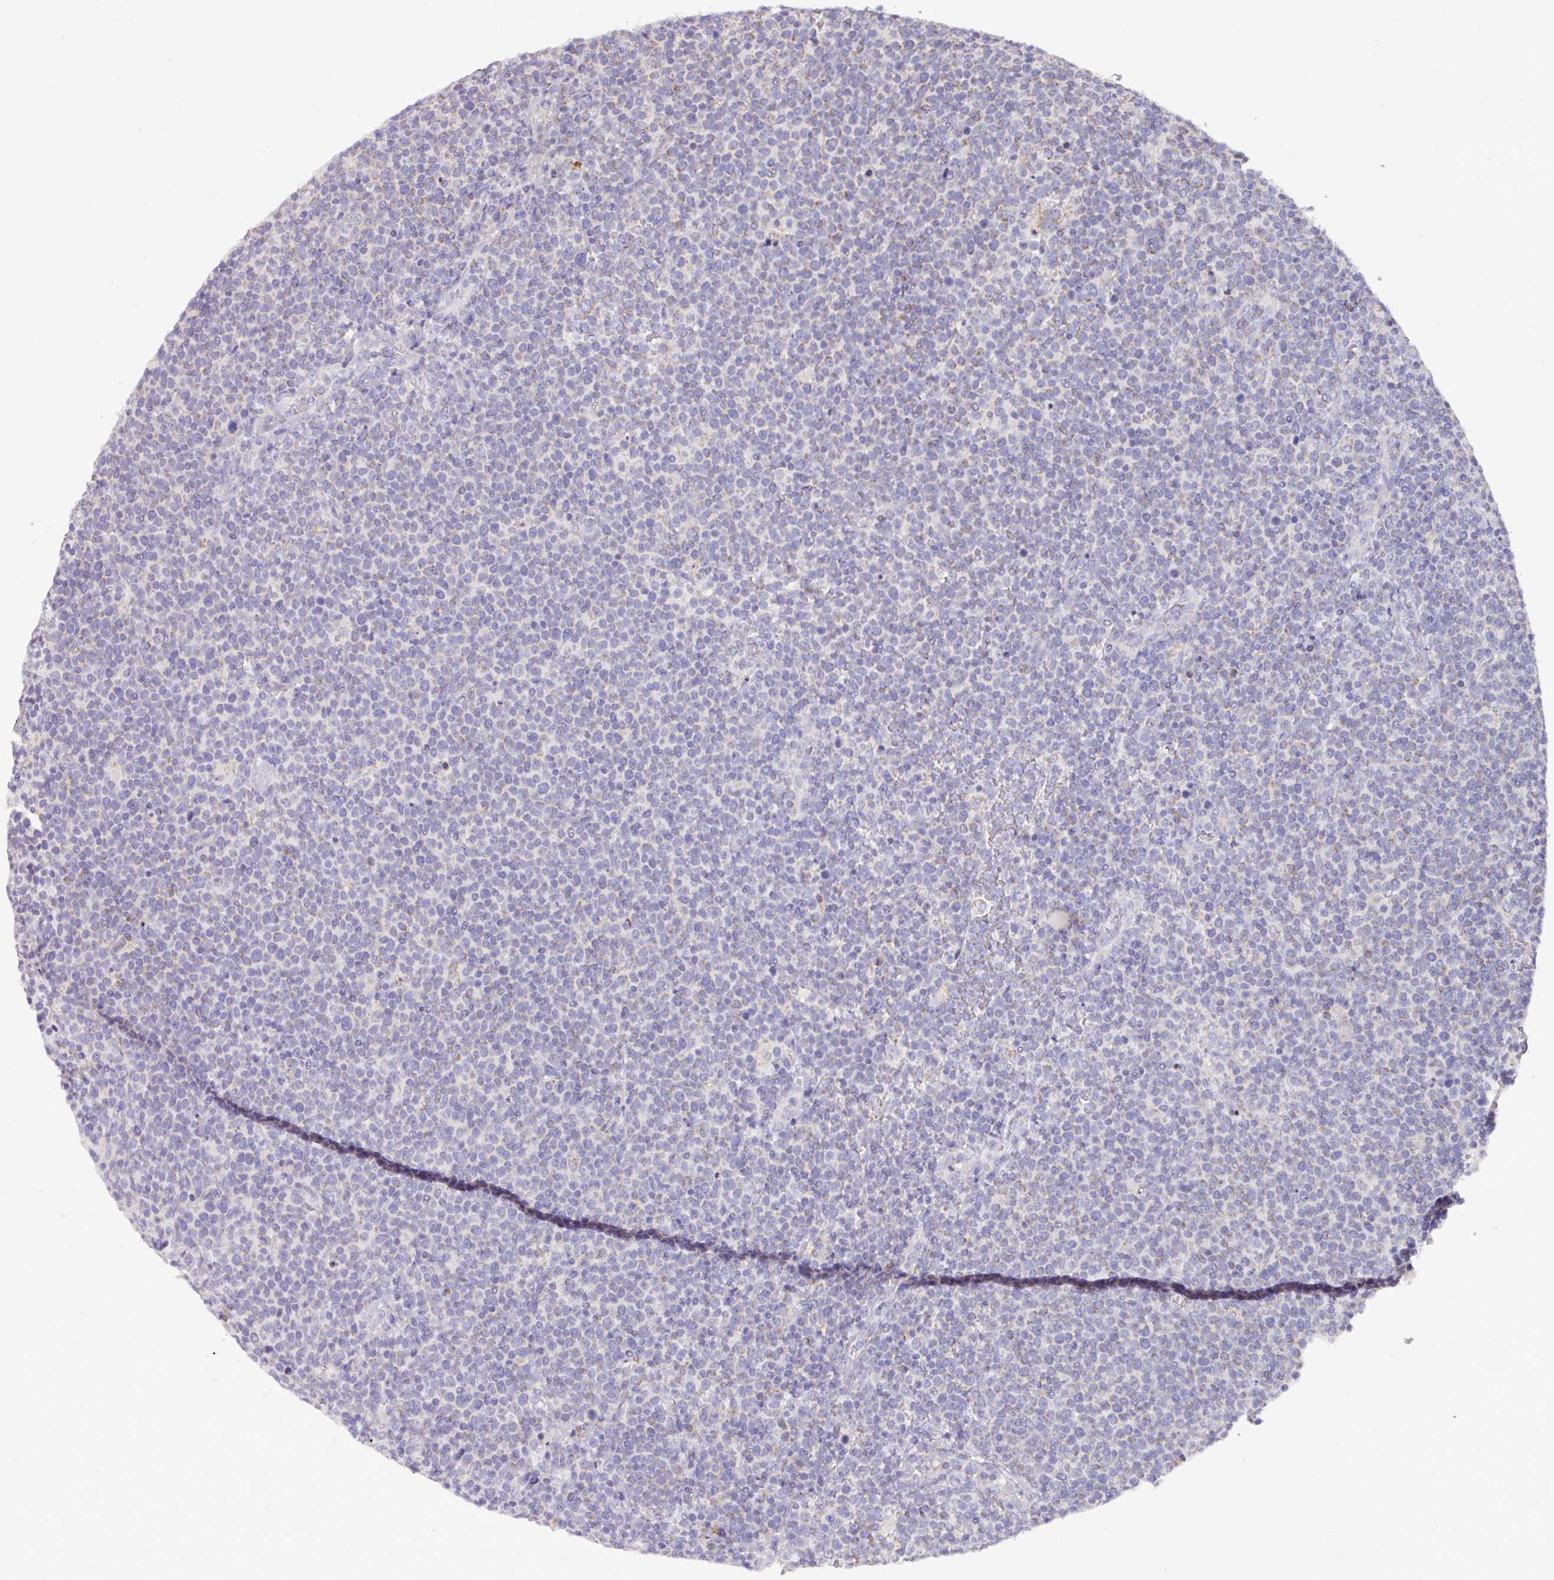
{"staining": {"intensity": "negative", "quantity": "none", "location": "none"}, "tissue": "lymphoma", "cell_type": "Tumor cells", "image_type": "cancer", "snomed": [{"axis": "morphology", "description": "Malignant lymphoma, non-Hodgkin's type, High grade"}, {"axis": "topography", "description": "Lymph node"}], "caption": "The micrograph demonstrates no staining of tumor cells in lymphoma.", "gene": "MT-ND4", "patient": {"sex": "male", "age": 61}}